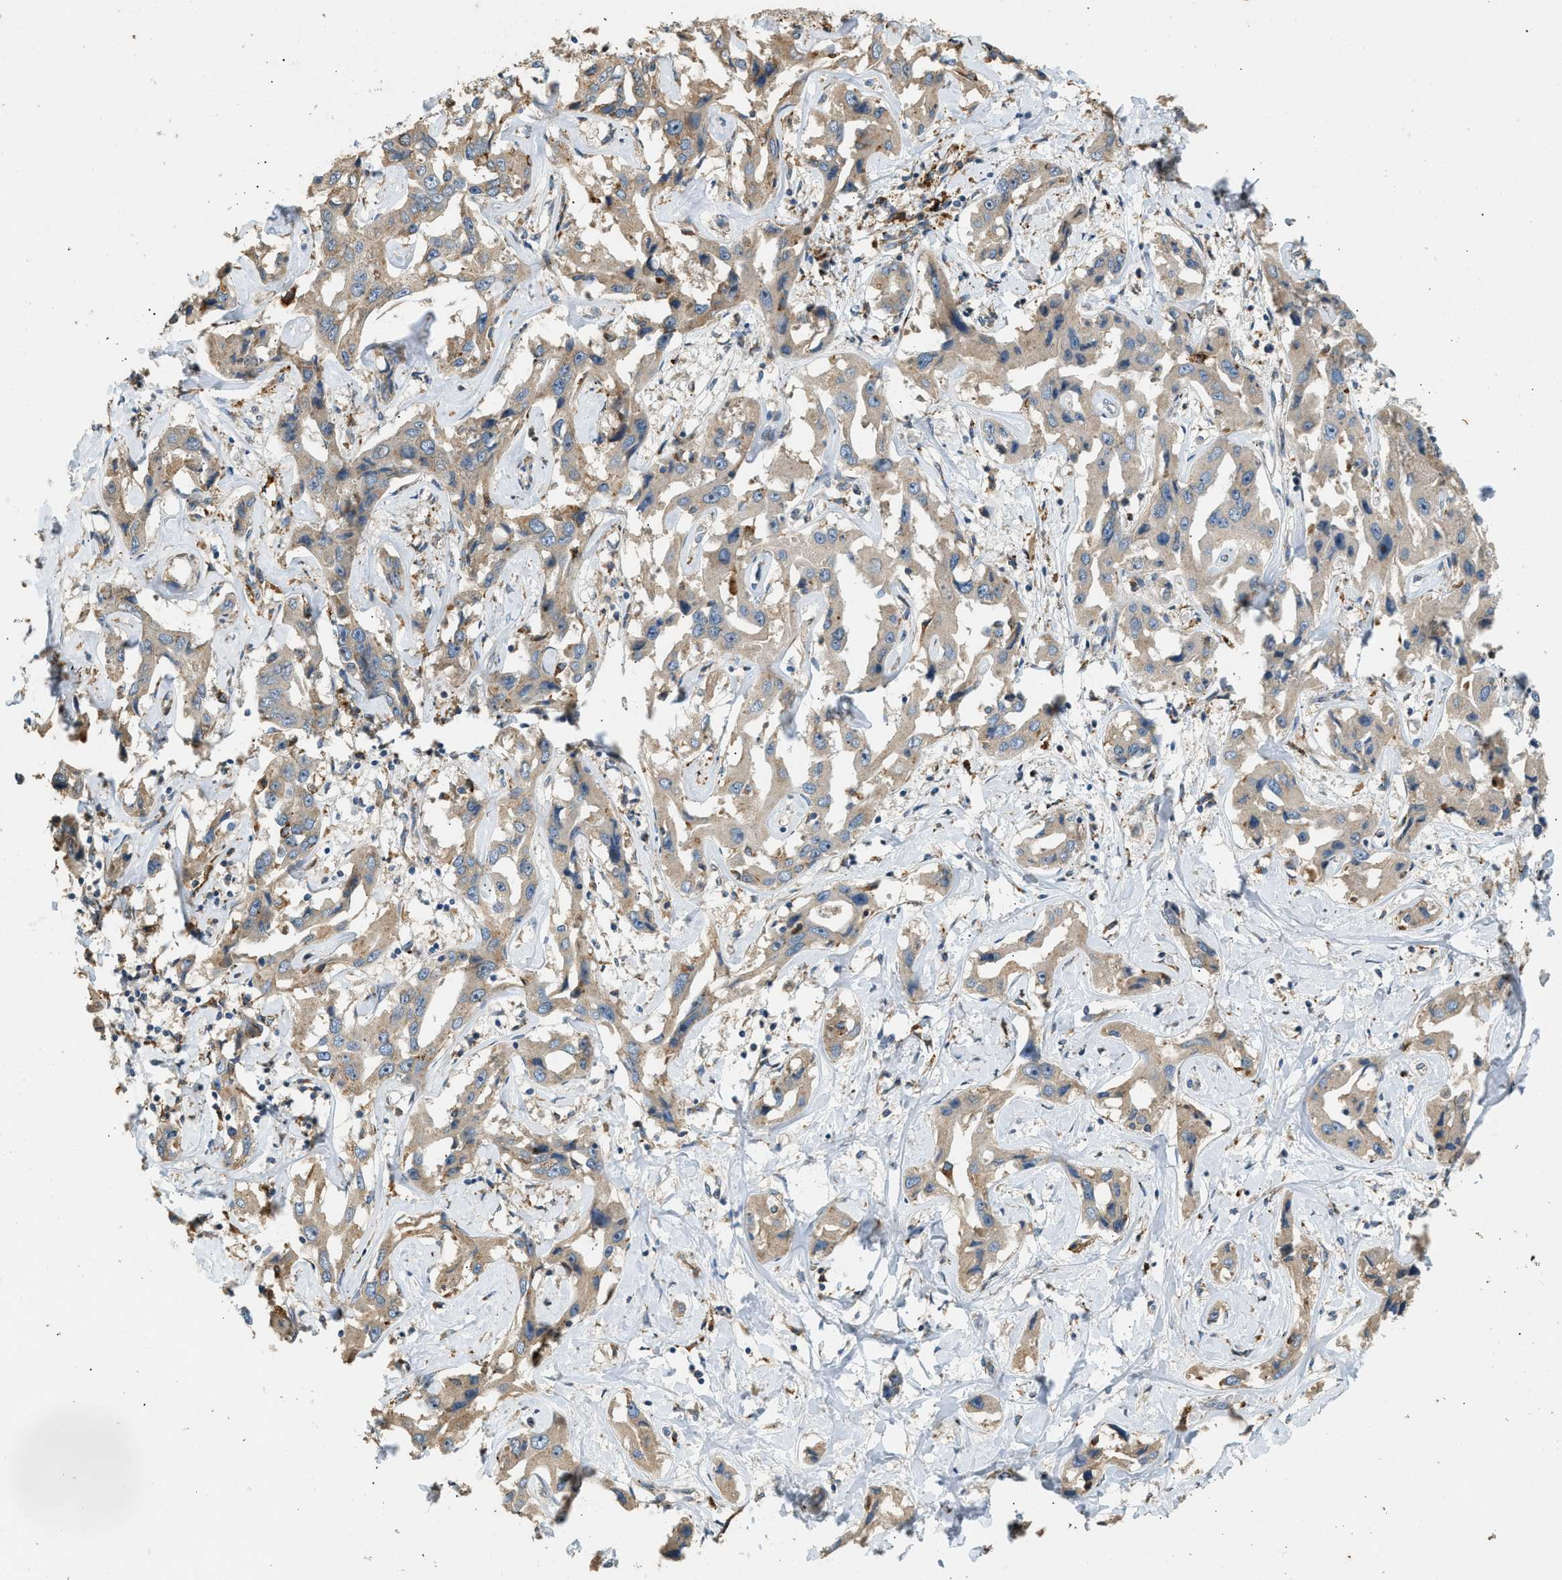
{"staining": {"intensity": "weak", "quantity": ">75%", "location": "cytoplasmic/membranous"}, "tissue": "liver cancer", "cell_type": "Tumor cells", "image_type": "cancer", "snomed": [{"axis": "morphology", "description": "Cholangiocarcinoma"}, {"axis": "topography", "description": "Liver"}], "caption": "Liver cholangiocarcinoma stained with a protein marker shows weak staining in tumor cells.", "gene": "CTSB", "patient": {"sex": "male", "age": 59}}